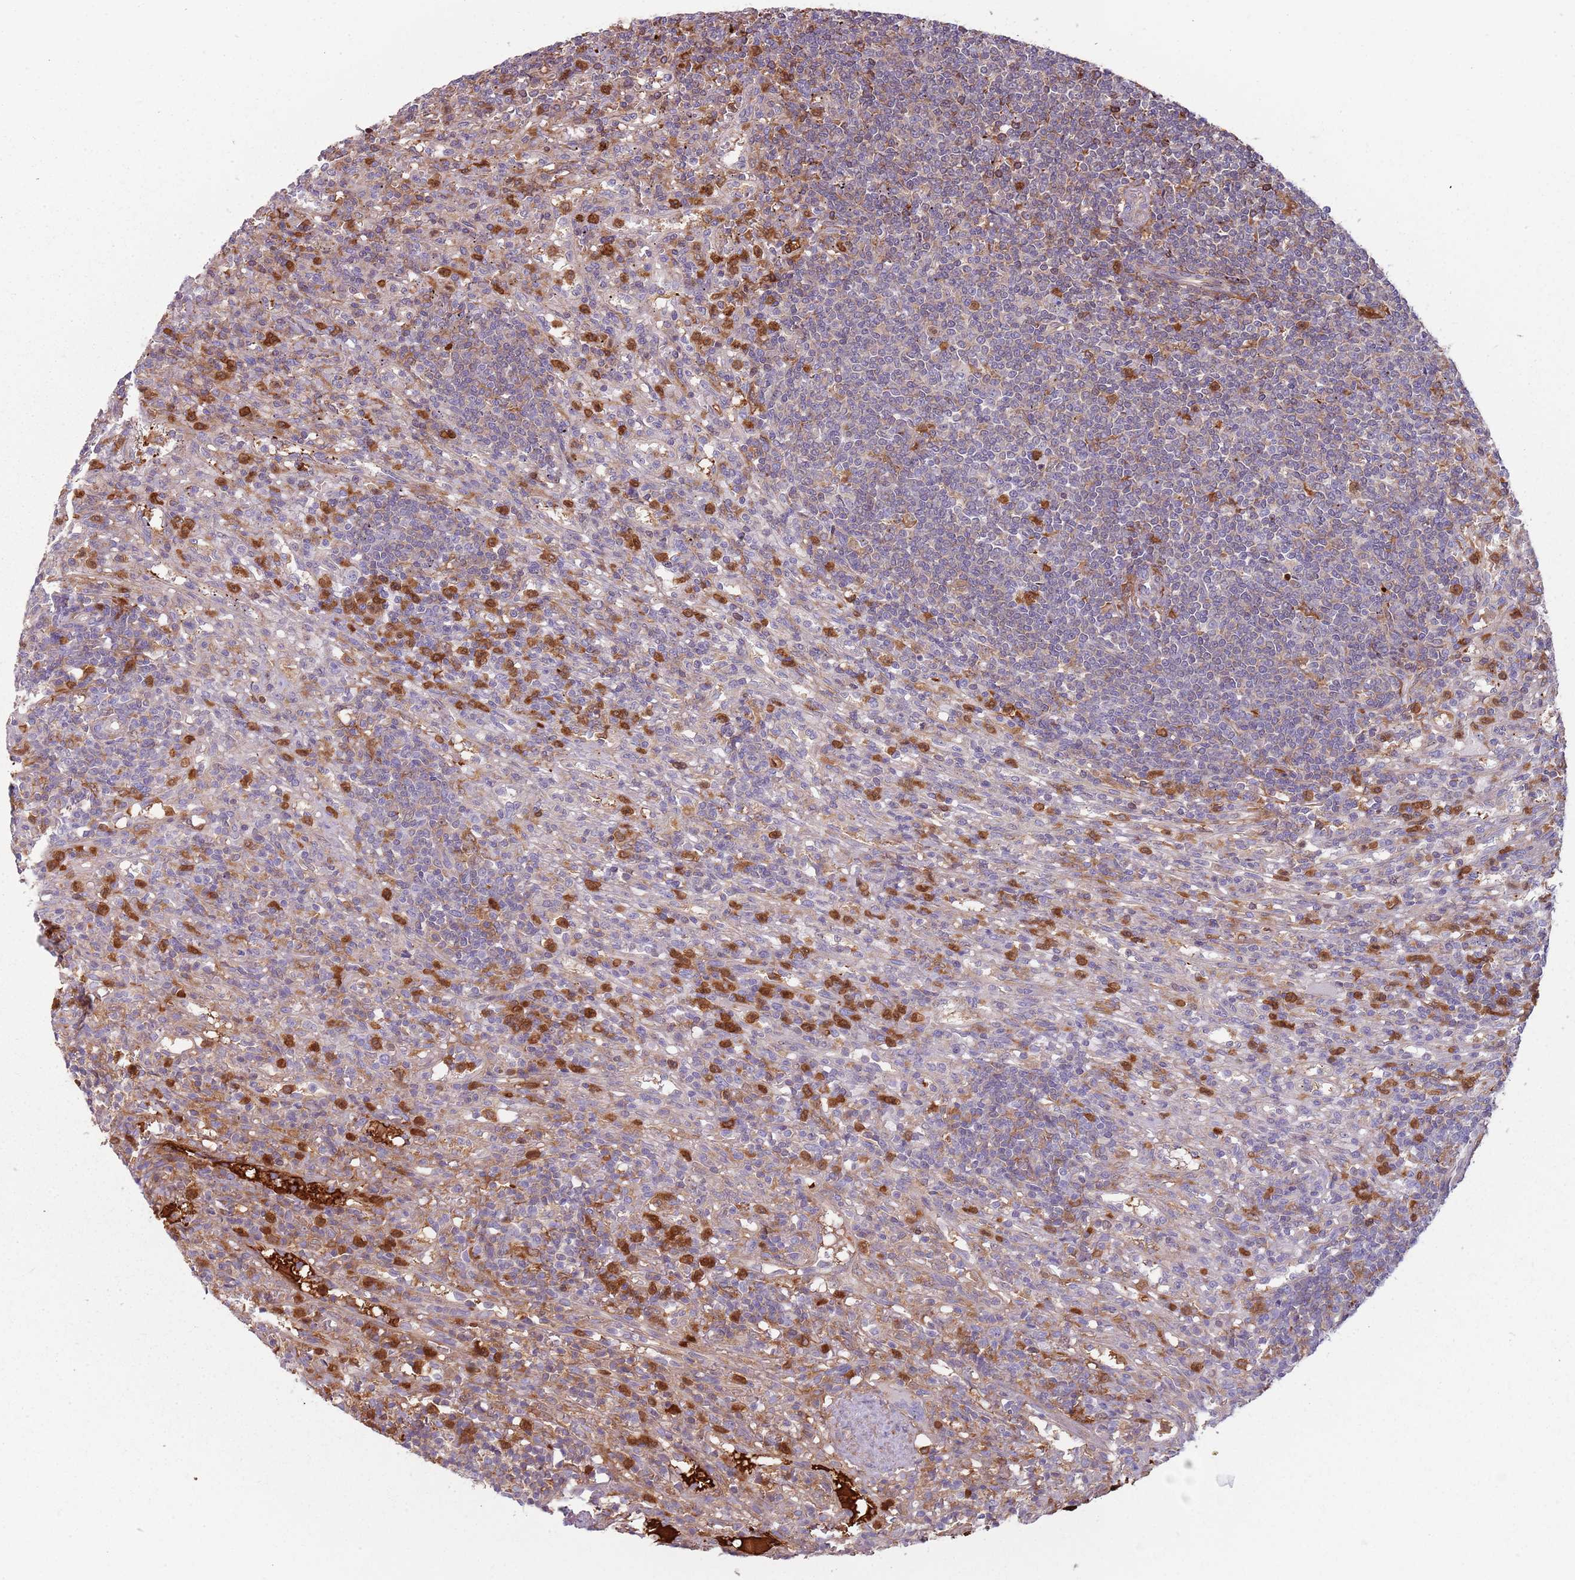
{"staining": {"intensity": "negative", "quantity": "none", "location": "none"}, "tissue": "lymphoma", "cell_type": "Tumor cells", "image_type": "cancer", "snomed": [{"axis": "morphology", "description": "Malignant lymphoma, non-Hodgkin's type, Low grade"}, {"axis": "topography", "description": "Spleen"}], "caption": "There is no significant expression in tumor cells of malignant lymphoma, non-Hodgkin's type (low-grade).", "gene": "NADK", "patient": {"sex": "male", "age": 76}}